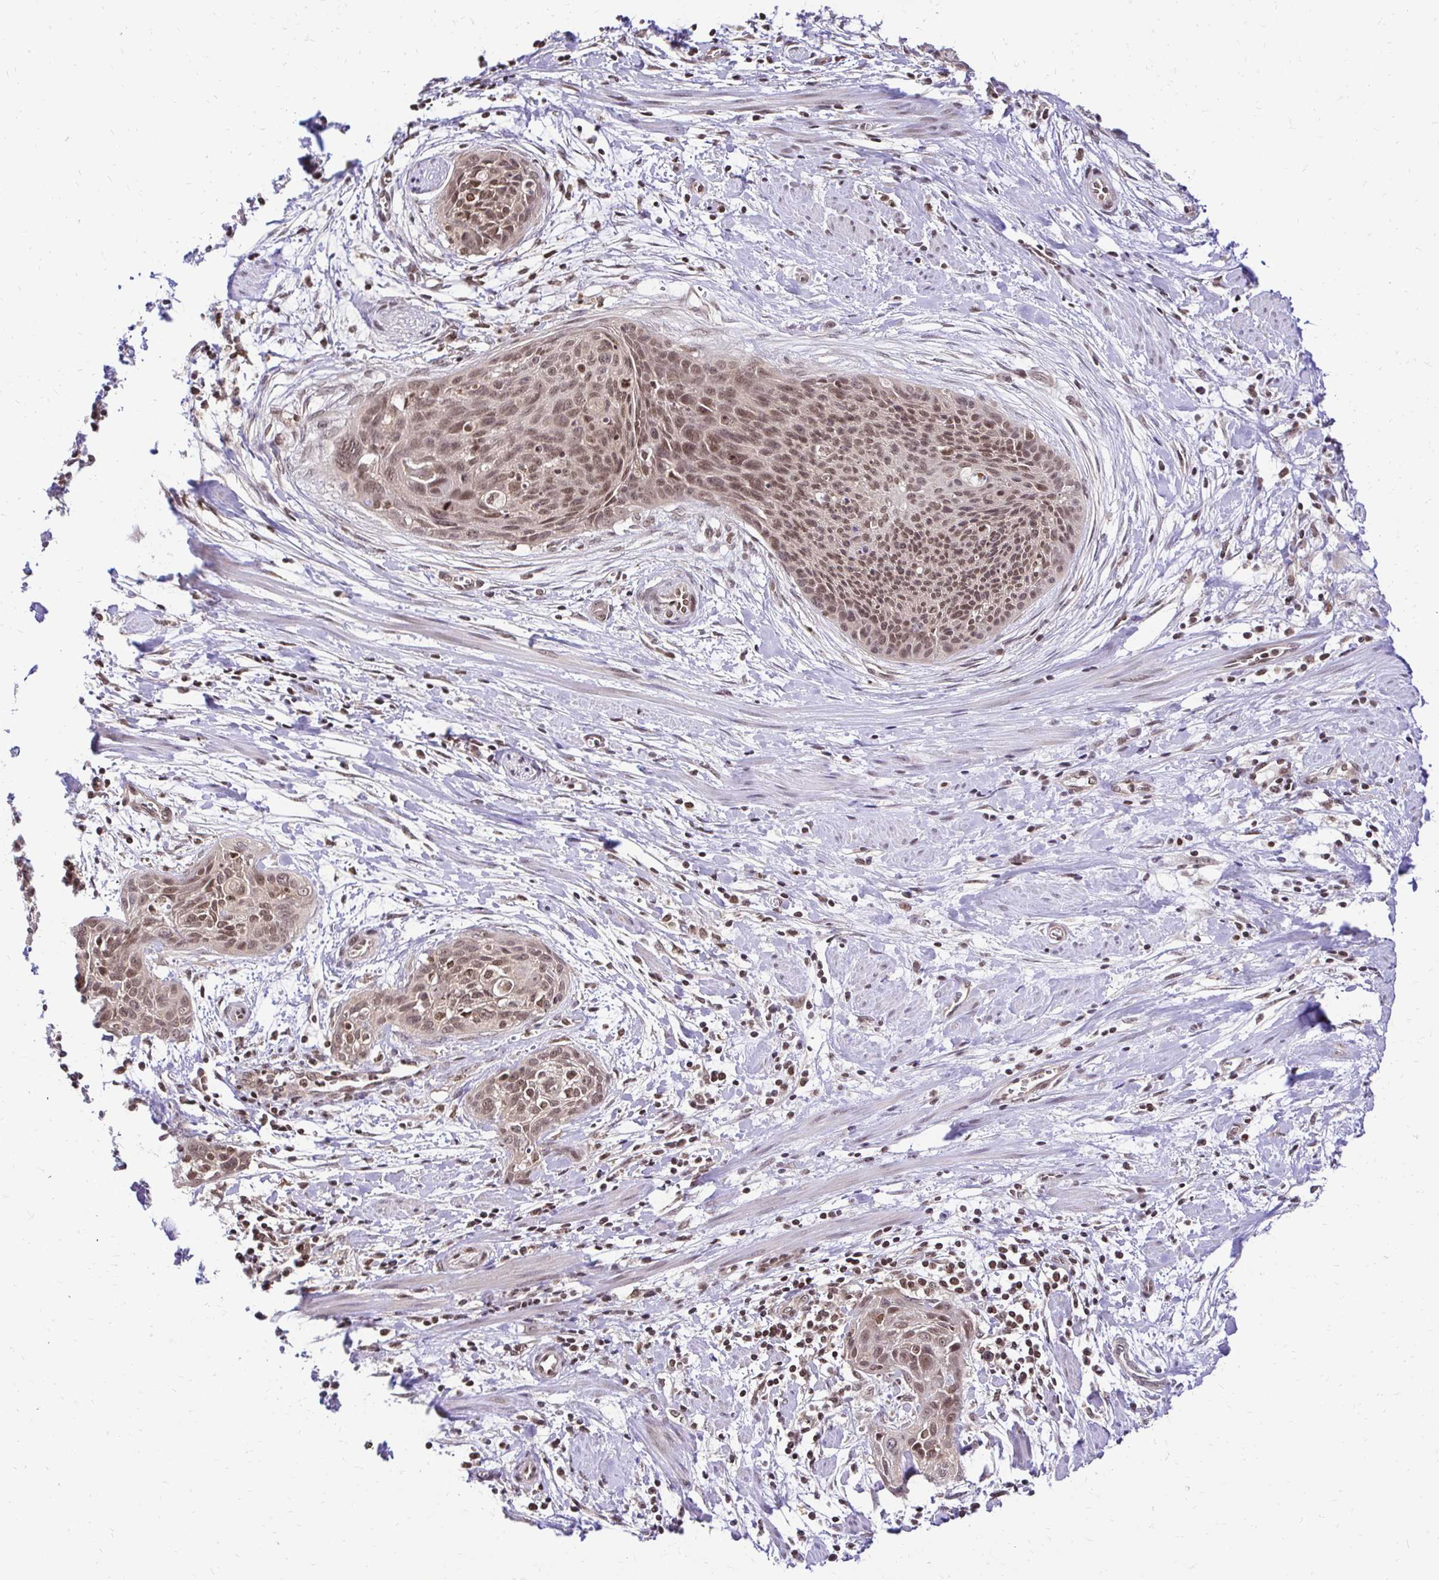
{"staining": {"intensity": "moderate", "quantity": ">75%", "location": "nuclear"}, "tissue": "cervical cancer", "cell_type": "Tumor cells", "image_type": "cancer", "snomed": [{"axis": "morphology", "description": "Squamous cell carcinoma, NOS"}, {"axis": "topography", "description": "Cervix"}], "caption": "Immunohistochemical staining of cervical cancer shows moderate nuclear protein staining in about >75% of tumor cells. The staining was performed using DAB, with brown indicating positive protein expression. Nuclei are stained blue with hematoxylin.", "gene": "GLYR1", "patient": {"sex": "female", "age": 55}}